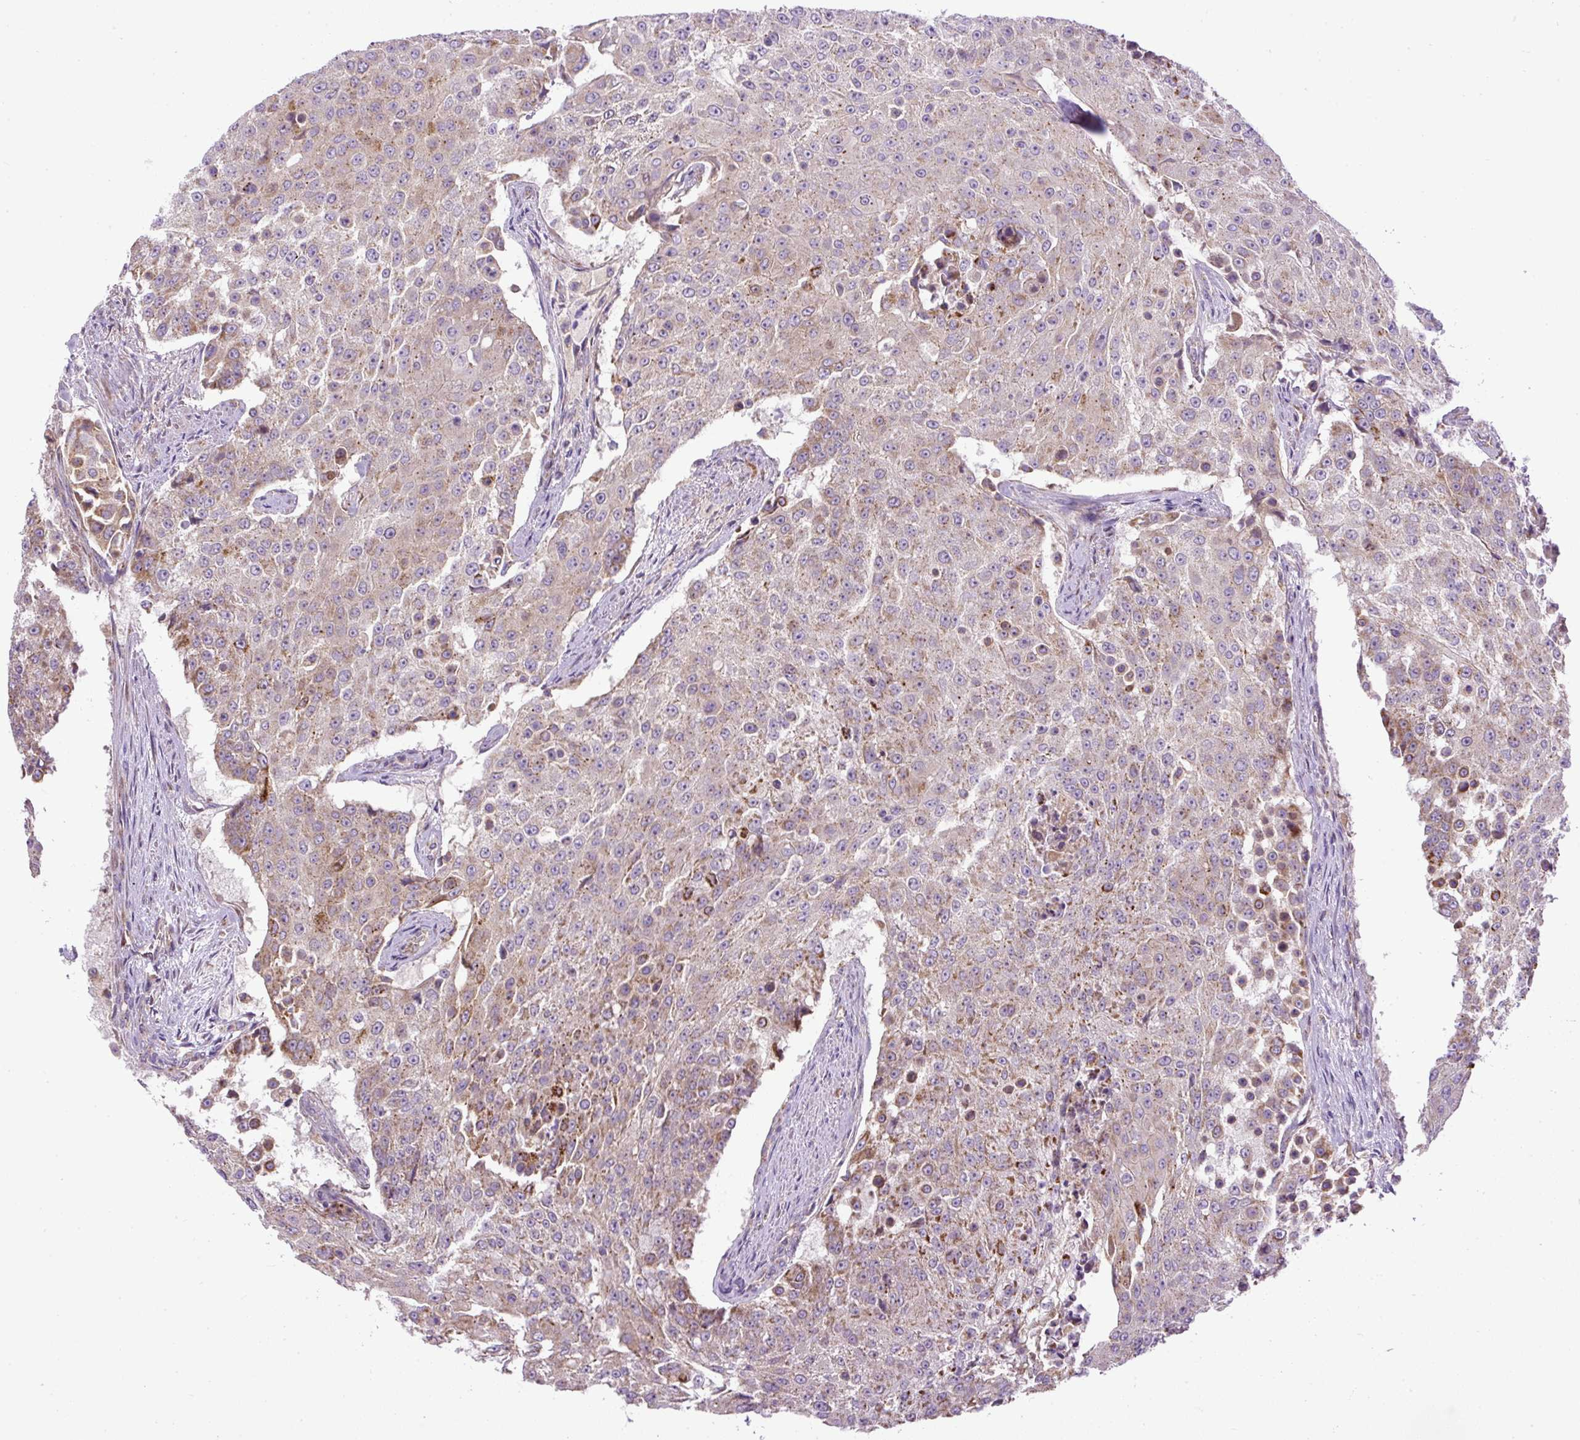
{"staining": {"intensity": "moderate", "quantity": "25%-75%", "location": "cytoplasmic/membranous"}, "tissue": "urothelial cancer", "cell_type": "Tumor cells", "image_type": "cancer", "snomed": [{"axis": "morphology", "description": "Urothelial carcinoma, High grade"}, {"axis": "topography", "description": "Urinary bladder"}], "caption": "A brown stain shows moderate cytoplasmic/membranous positivity of a protein in human urothelial carcinoma (high-grade) tumor cells. The protein of interest is stained brown, and the nuclei are stained in blue (DAB IHC with brightfield microscopy, high magnification).", "gene": "ZNF547", "patient": {"sex": "female", "age": 63}}